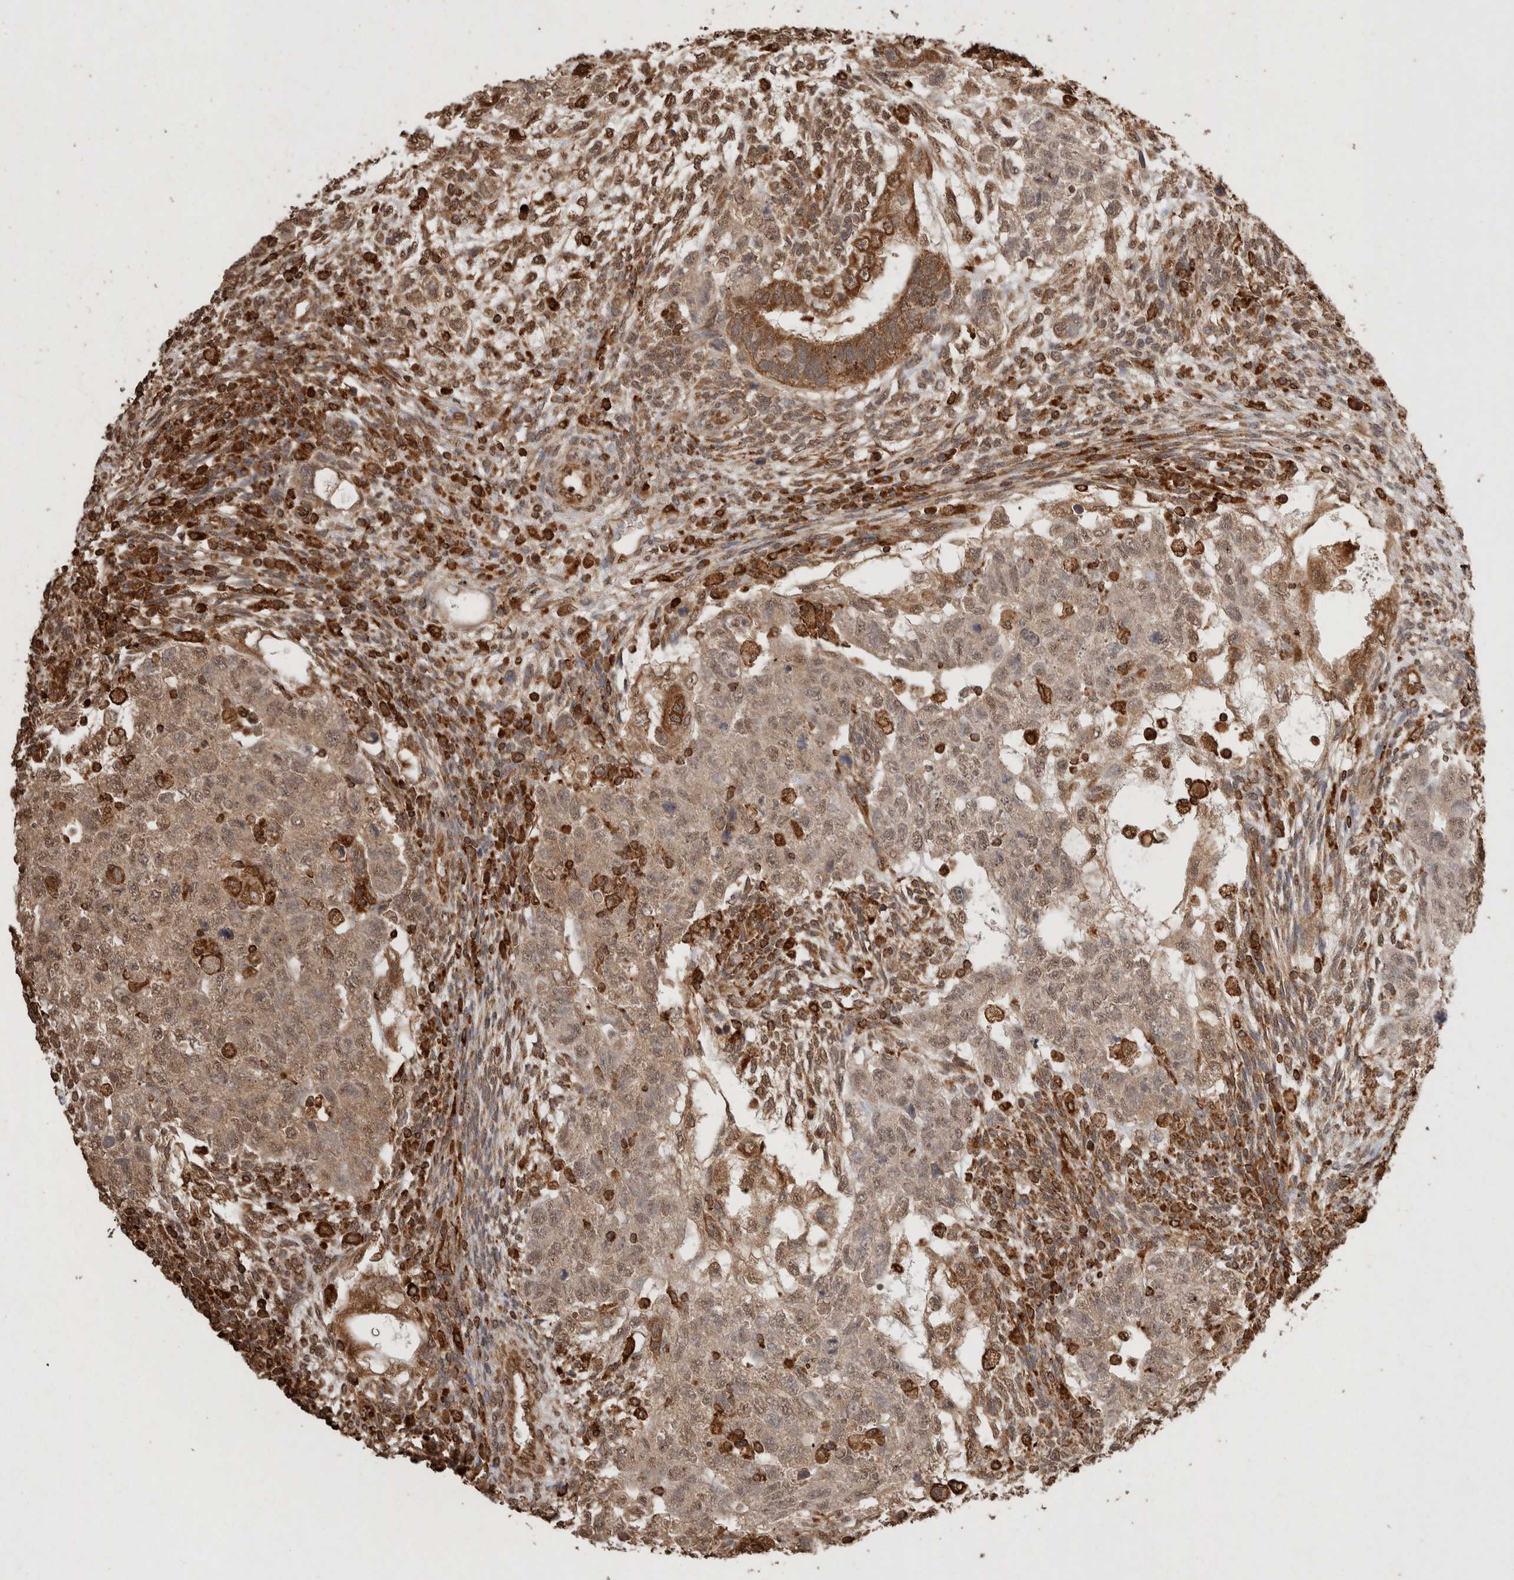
{"staining": {"intensity": "weak", "quantity": ">75%", "location": "cytoplasmic/membranous"}, "tissue": "testis cancer", "cell_type": "Tumor cells", "image_type": "cancer", "snomed": [{"axis": "morphology", "description": "Normal tissue, NOS"}, {"axis": "morphology", "description": "Carcinoma, Embryonal, NOS"}, {"axis": "topography", "description": "Testis"}], "caption": "Immunohistochemical staining of human testis cancer (embryonal carcinoma) displays weak cytoplasmic/membranous protein expression in approximately >75% of tumor cells. The protein of interest is stained brown, and the nuclei are stained in blue (DAB (3,3'-diaminobenzidine) IHC with brightfield microscopy, high magnification).", "gene": "ERAP1", "patient": {"sex": "male", "age": 36}}